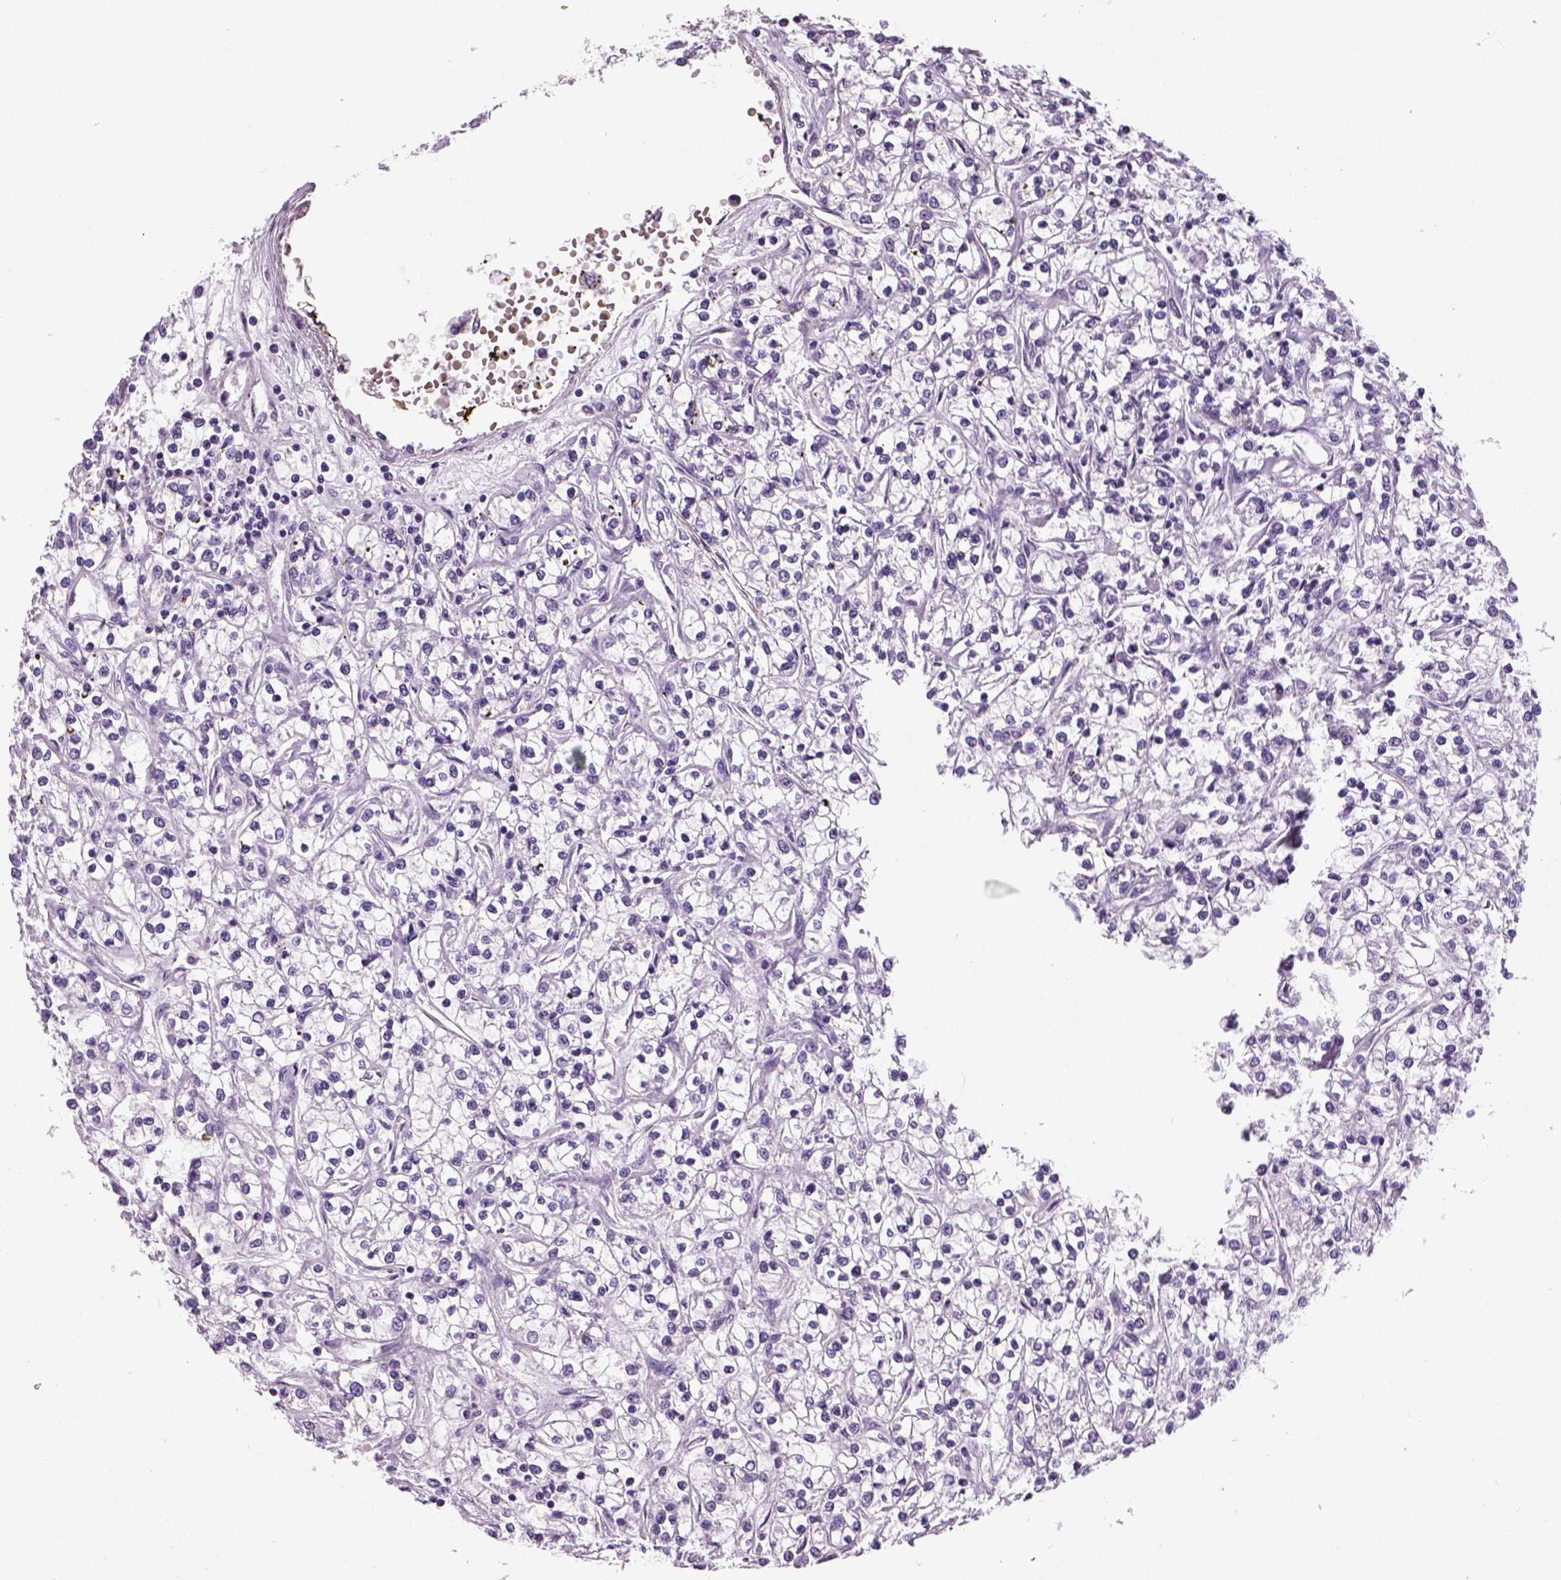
{"staining": {"intensity": "negative", "quantity": "none", "location": "none"}, "tissue": "renal cancer", "cell_type": "Tumor cells", "image_type": "cancer", "snomed": [{"axis": "morphology", "description": "Adenocarcinoma, NOS"}, {"axis": "topography", "description": "Kidney"}], "caption": "Human renal cancer (adenocarcinoma) stained for a protein using immunohistochemistry (IHC) demonstrates no positivity in tumor cells.", "gene": "TSPAN7", "patient": {"sex": "female", "age": 59}}